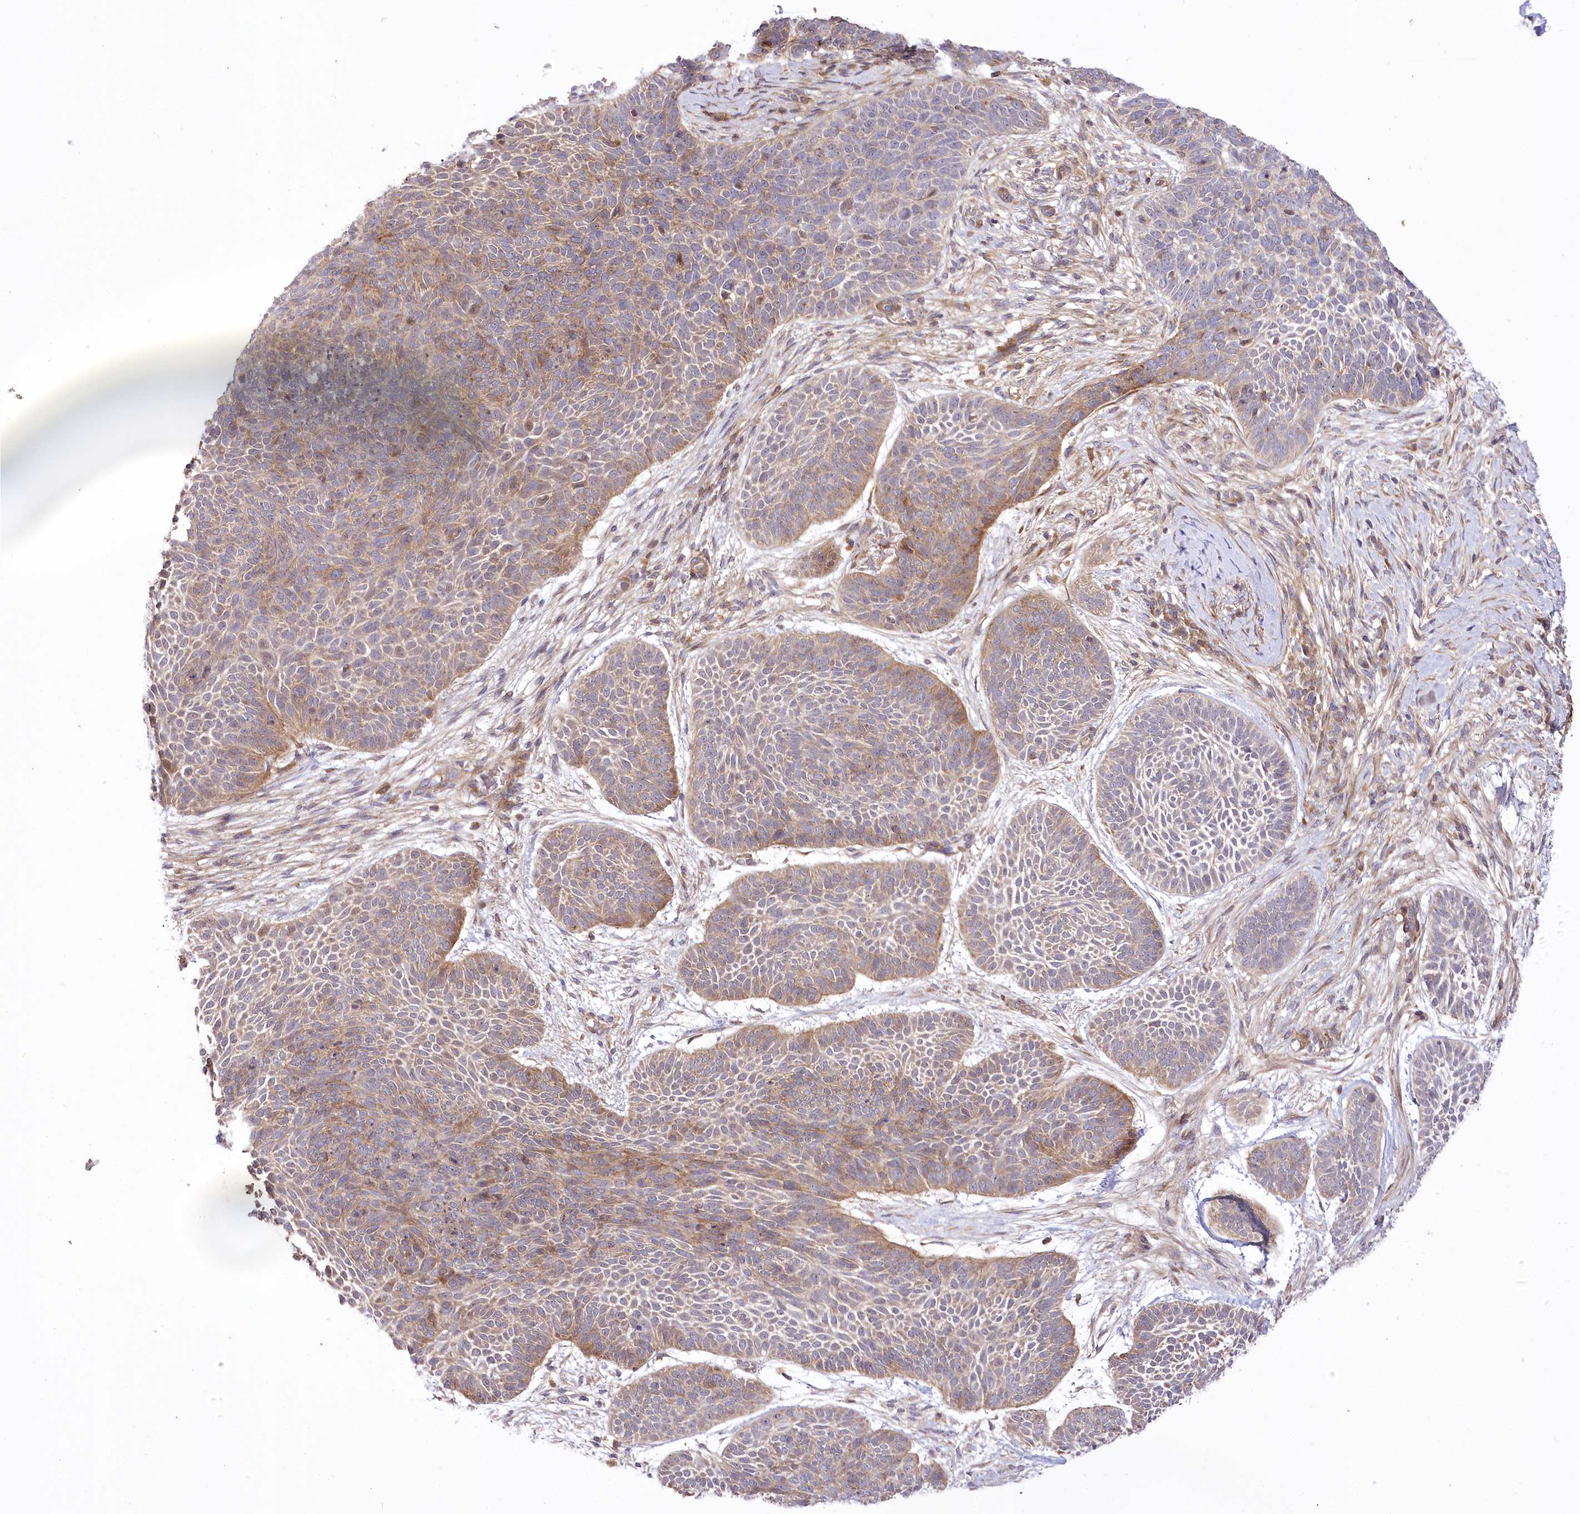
{"staining": {"intensity": "weak", "quantity": ">75%", "location": "cytoplasmic/membranous"}, "tissue": "skin cancer", "cell_type": "Tumor cells", "image_type": "cancer", "snomed": [{"axis": "morphology", "description": "Basal cell carcinoma"}, {"axis": "topography", "description": "Skin"}], "caption": "This image displays immunohistochemistry staining of human skin cancer, with low weak cytoplasmic/membranous staining in about >75% of tumor cells.", "gene": "TRUB1", "patient": {"sex": "male", "age": 85}}